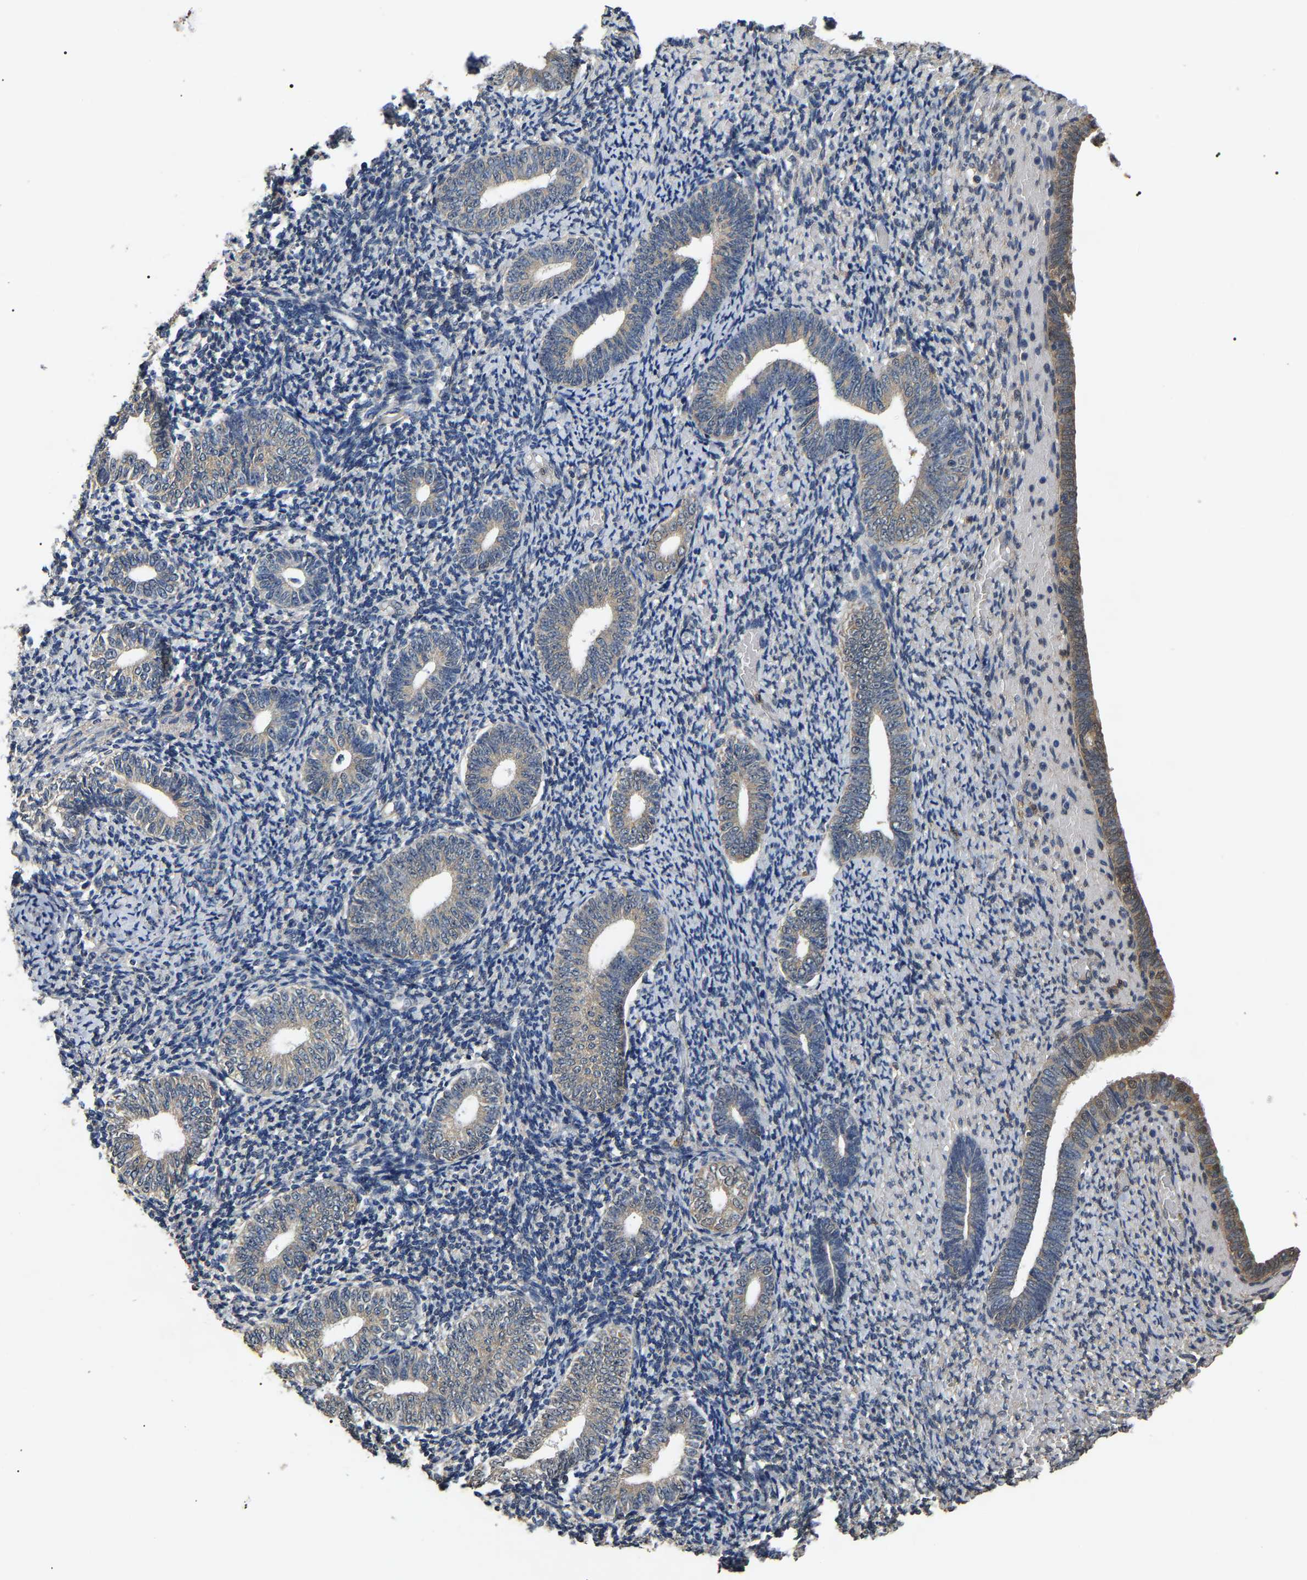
{"staining": {"intensity": "negative", "quantity": "none", "location": "none"}, "tissue": "endometrium", "cell_type": "Cells in endometrial stroma", "image_type": "normal", "snomed": [{"axis": "morphology", "description": "Normal tissue, NOS"}, {"axis": "topography", "description": "Endometrium"}], "caption": "Image shows no protein staining in cells in endometrial stroma of unremarkable endometrium.", "gene": "PSMD8", "patient": {"sex": "female", "age": 66}}